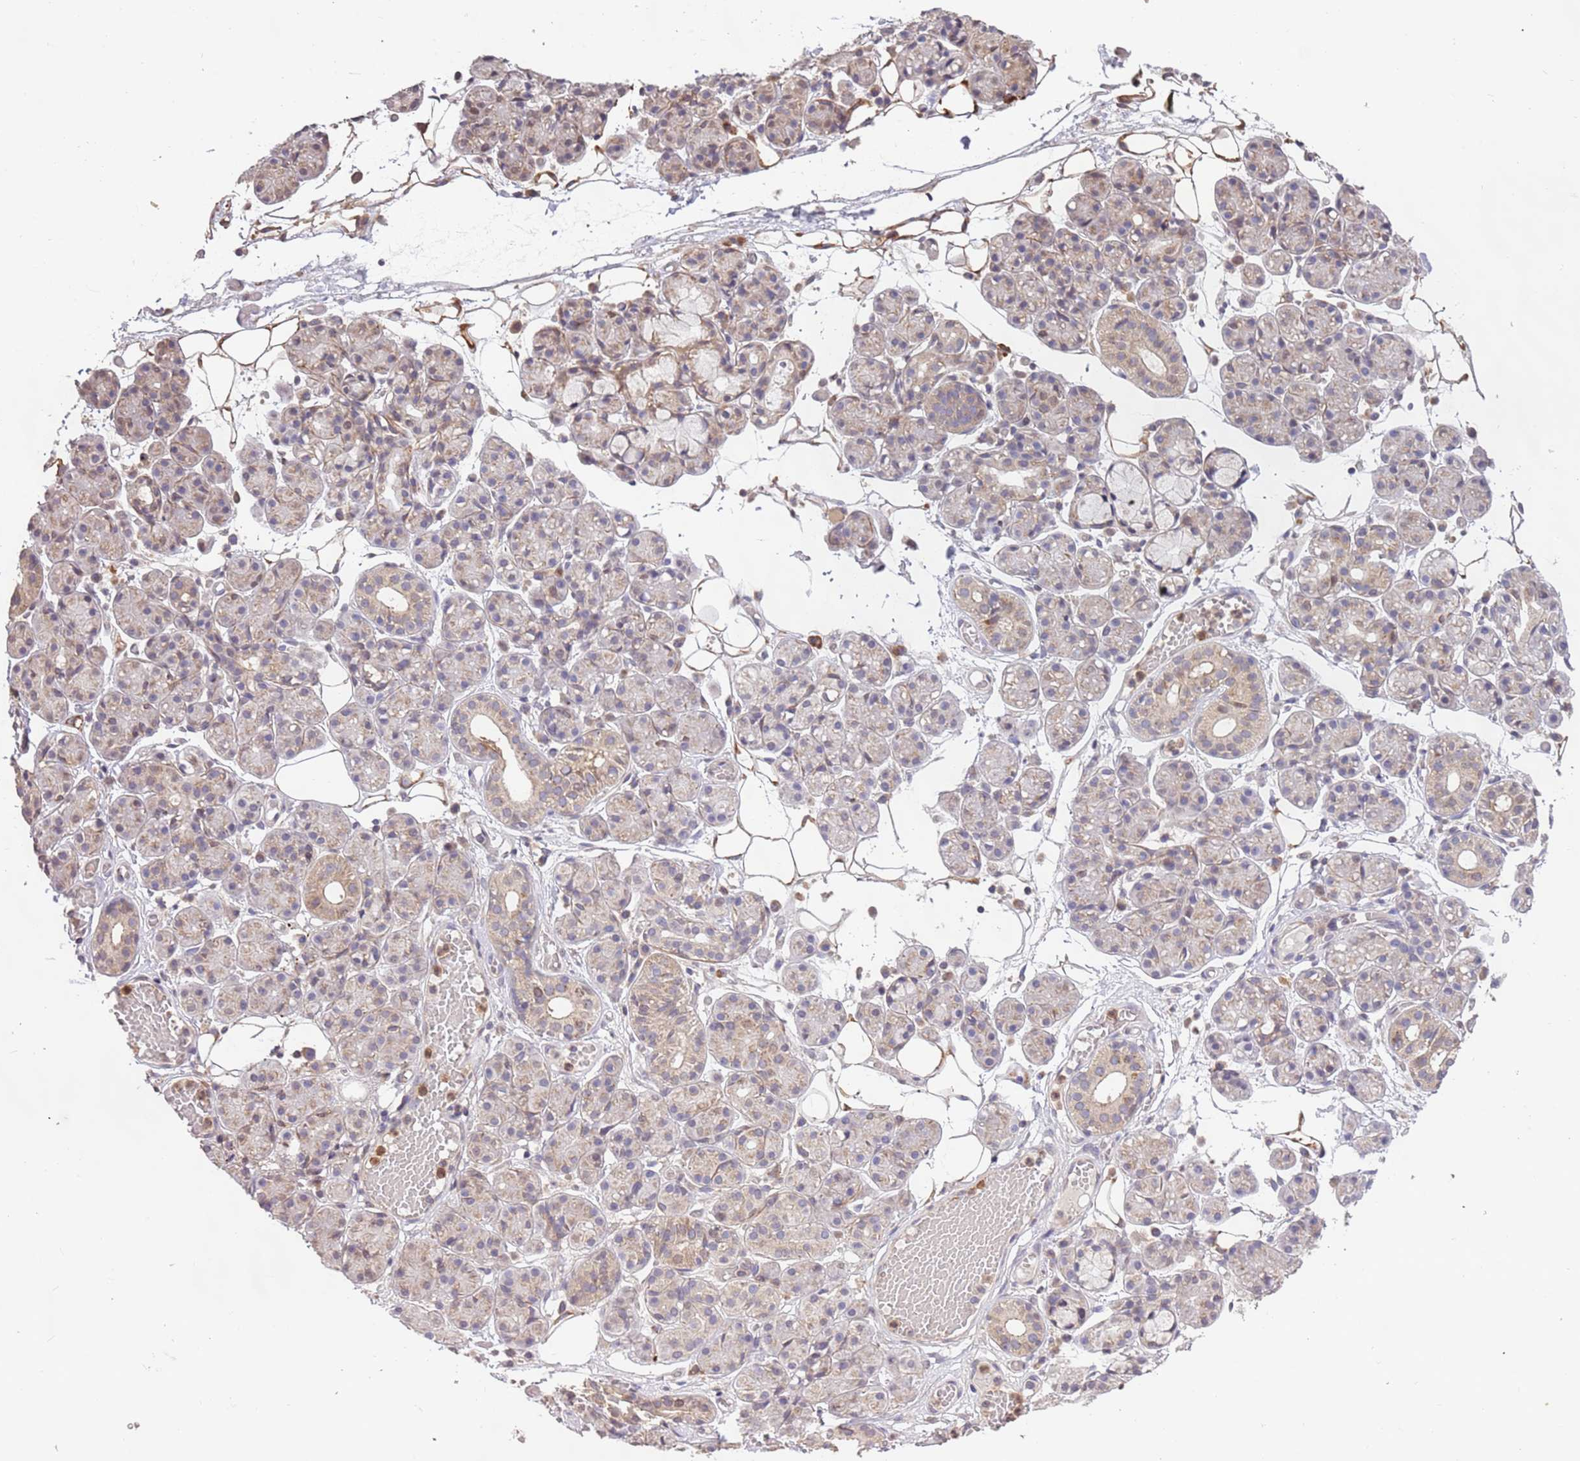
{"staining": {"intensity": "weak", "quantity": "25%-75%", "location": "cytoplasmic/membranous"}, "tissue": "salivary gland", "cell_type": "Glandular cells", "image_type": "normal", "snomed": [{"axis": "morphology", "description": "Normal tissue, NOS"}, {"axis": "topography", "description": "Salivary gland"}], "caption": "IHC staining of benign salivary gland, which displays low levels of weak cytoplasmic/membranous expression in approximately 25%-75% of glandular cells indicating weak cytoplasmic/membranous protein staining. The staining was performed using DAB (brown) for protein detection and nuclei were counterstained in hematoxylin (blue).", "gene": "SLC16A4", "patient": {"sex": "male", "age": 63}}